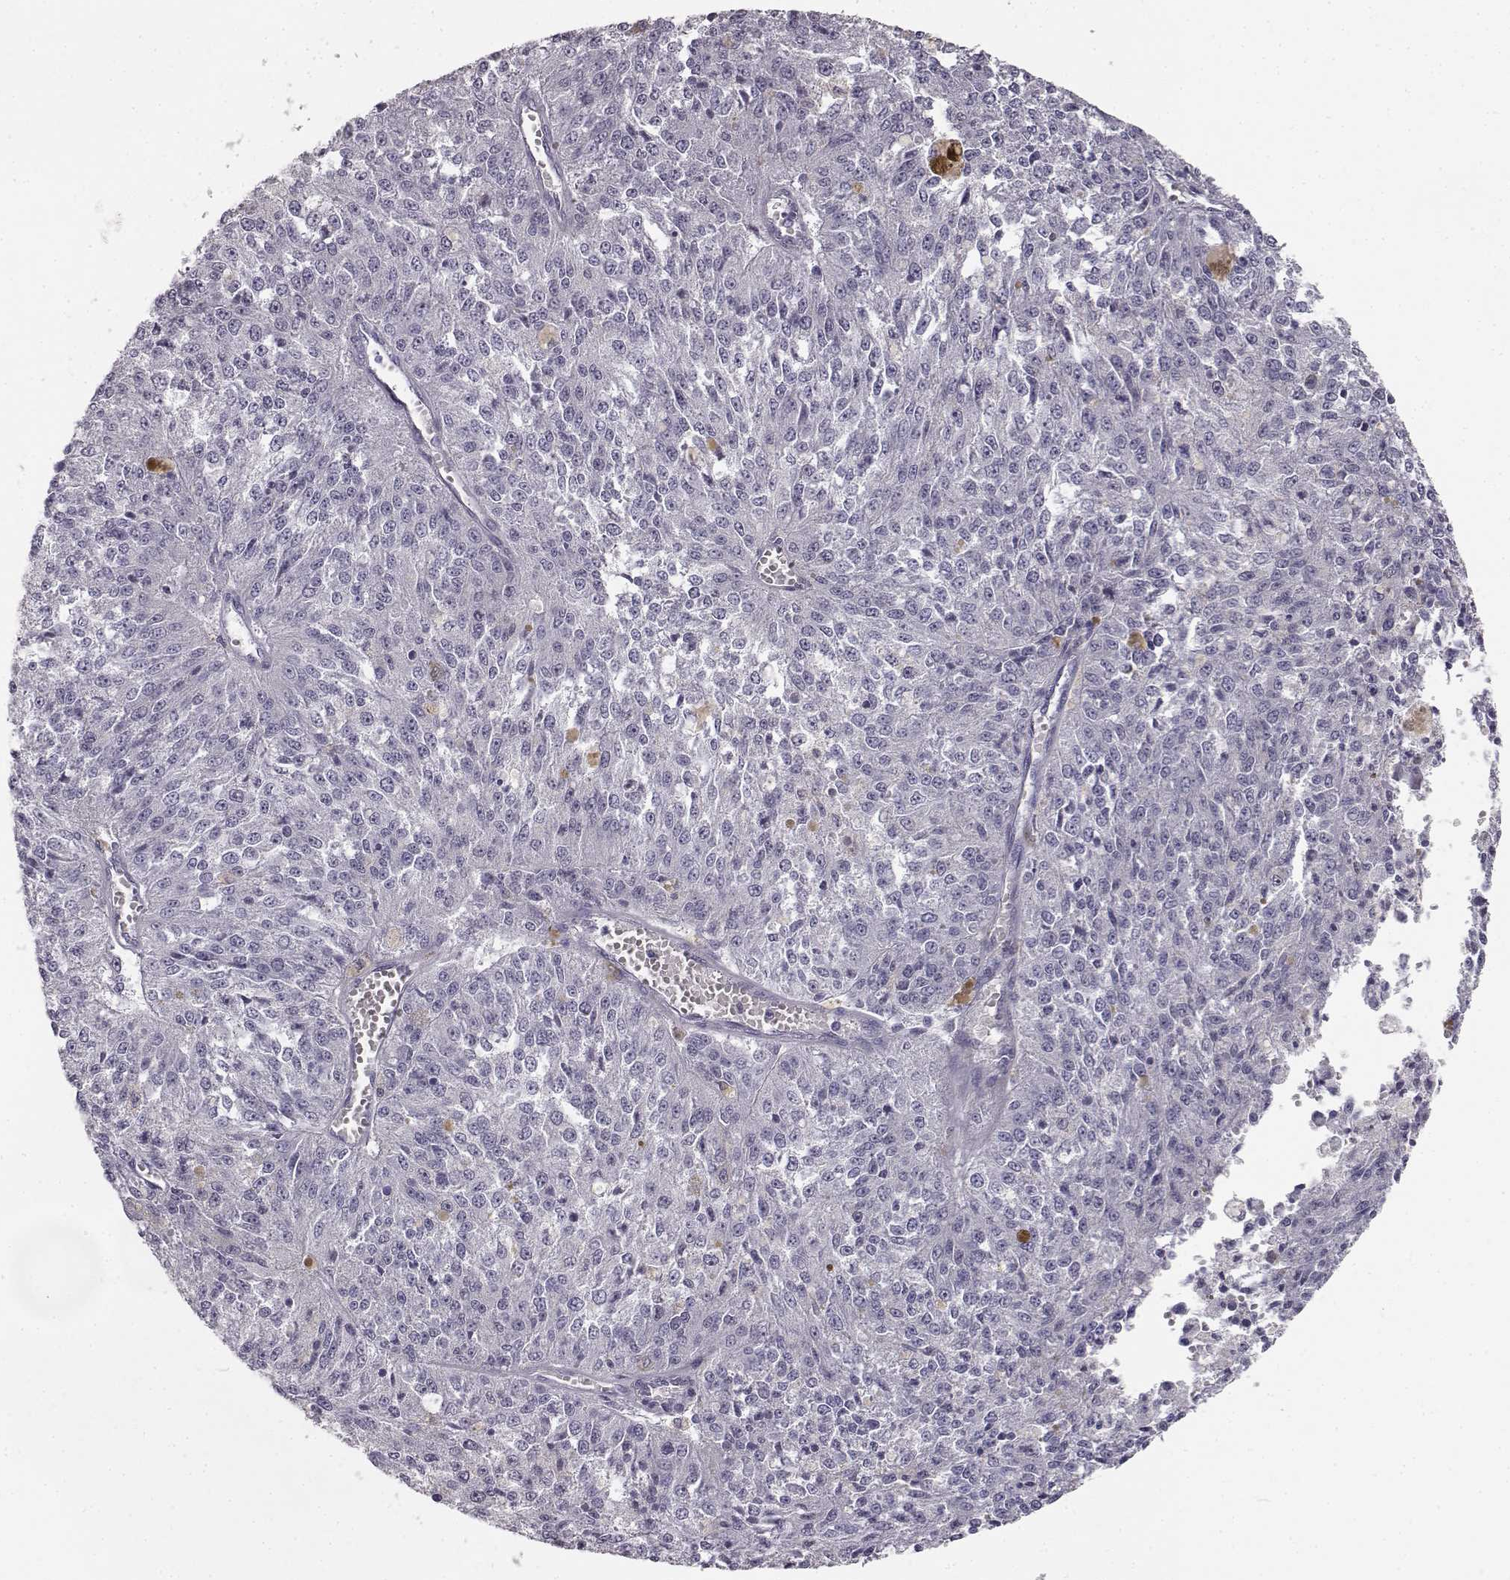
{"staining": {"intensity": "negative", "quantity": "none", "location": "none"}, "tissue": "melanoma", "cell_type": "Tumor cells", "image_type": "cancer", "snomed": [{"axis": "morphology", "description": "Malignant melanoma, Metastatic site"}, {"axis": "topography", "description": "Lymph node"}], "caption": "IHC histopathology image of neoplastic tissue: malignant melanoma (metastatic site) stained with DAB (3,3'-diaminobenzidine) displays no significant protein positivity in tumor cells.", "gene": "MYCBPAP", "patient": {"sex": "female", "age": 64}}